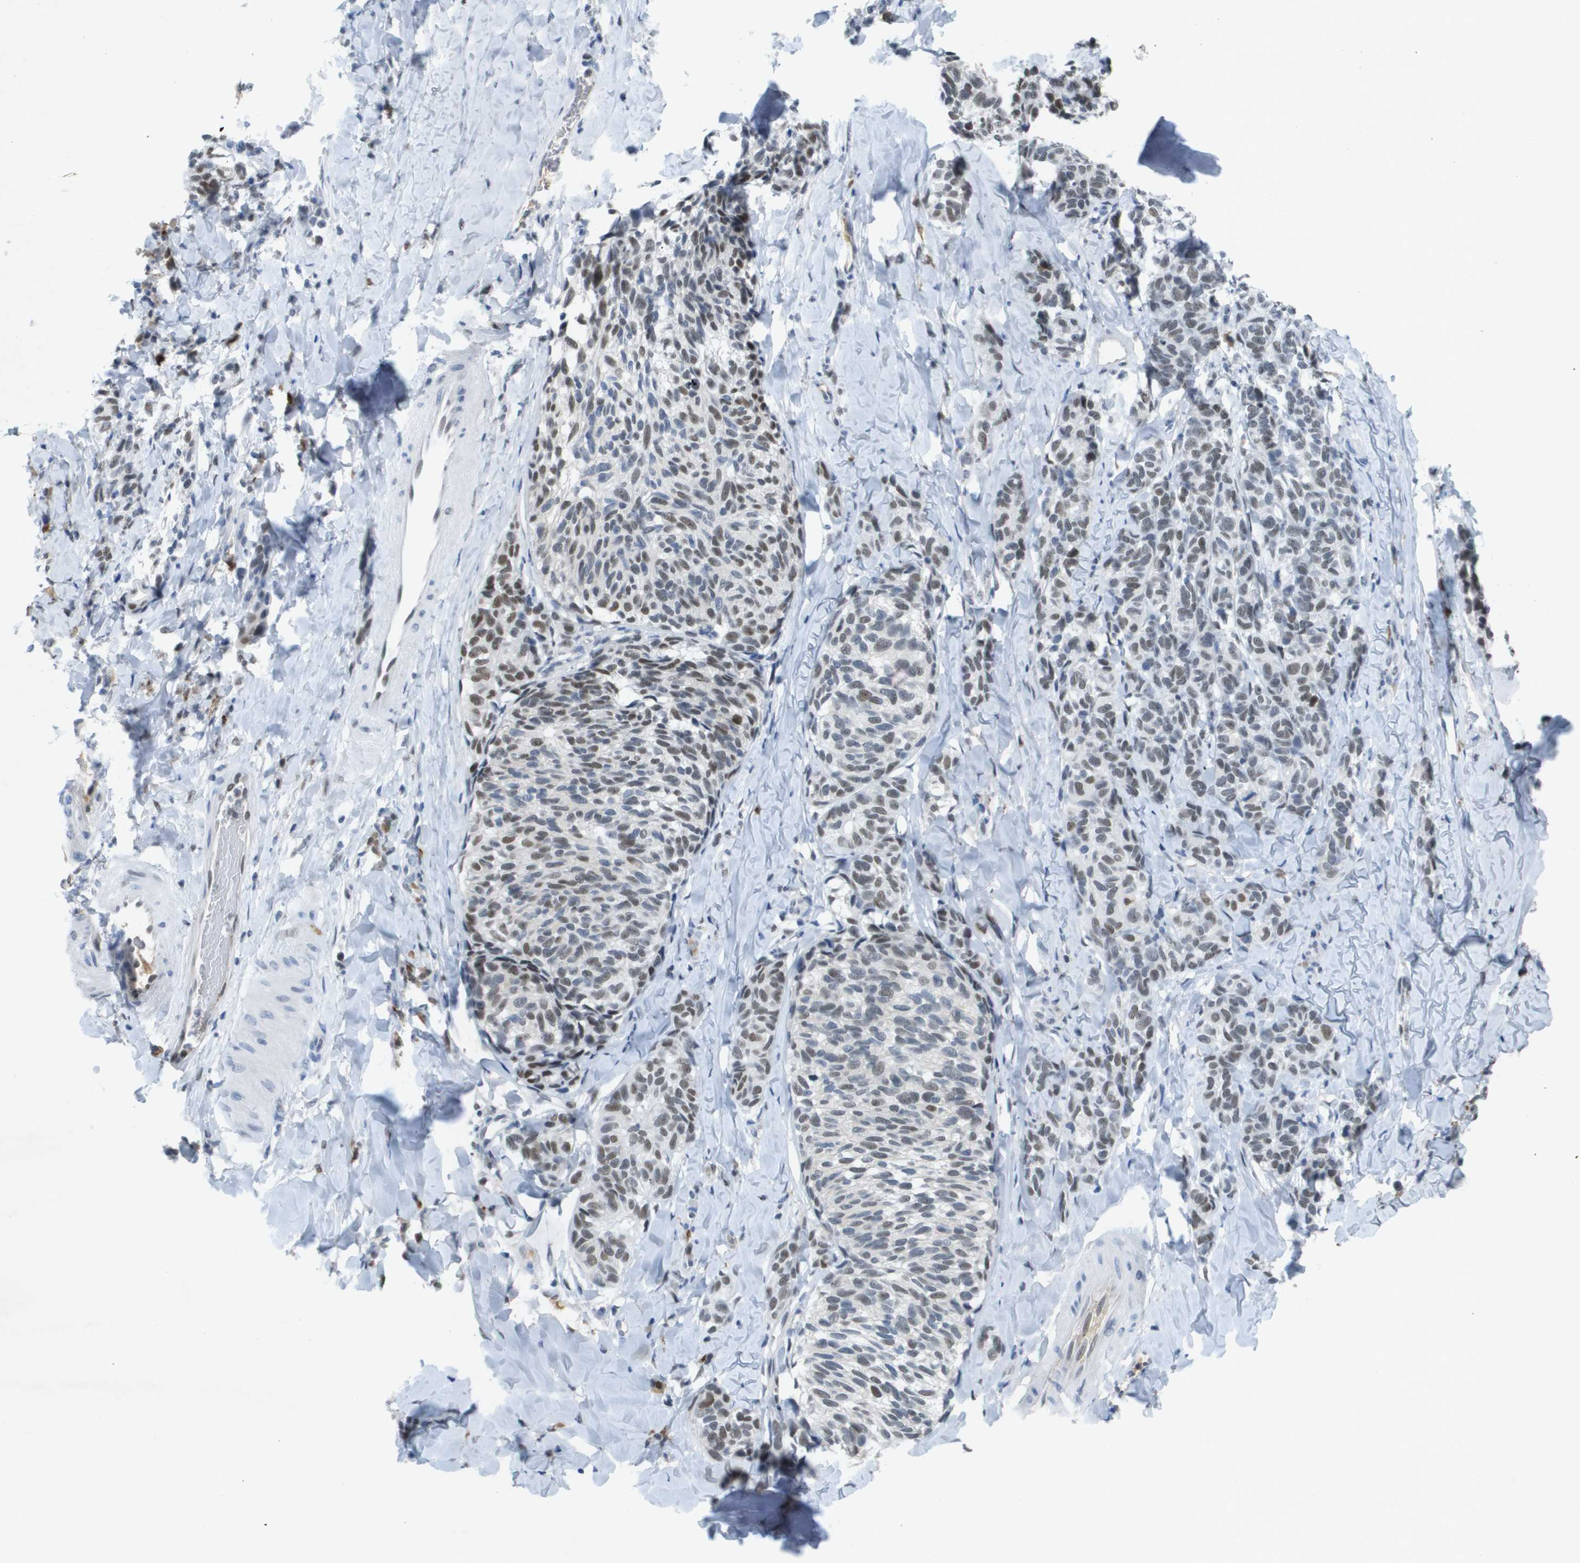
{"staining": {"intensity": "moderate", "quantity": "<25%", "location": "nuclear"}, "tissue": "melanoma", "cell_type": "Tumor cells", "image_type": "cancer", "snomed": [{"axis": "morphology", "description": "Malignant melanoma, NOS"}, {"axis": "topography", "description": "Skin"}], "caption": "Immunohistochemical staining of melanoma exhibits moderate nuclear protein expression in approximately <25% of tumor cells. The staining is performed using DAB brown chromogen to label protein expression. The nuclei are counter-stained blue using hematoxylin.", "gene": "TP53RK", "patient": {"sex": "female", "age": 73}}